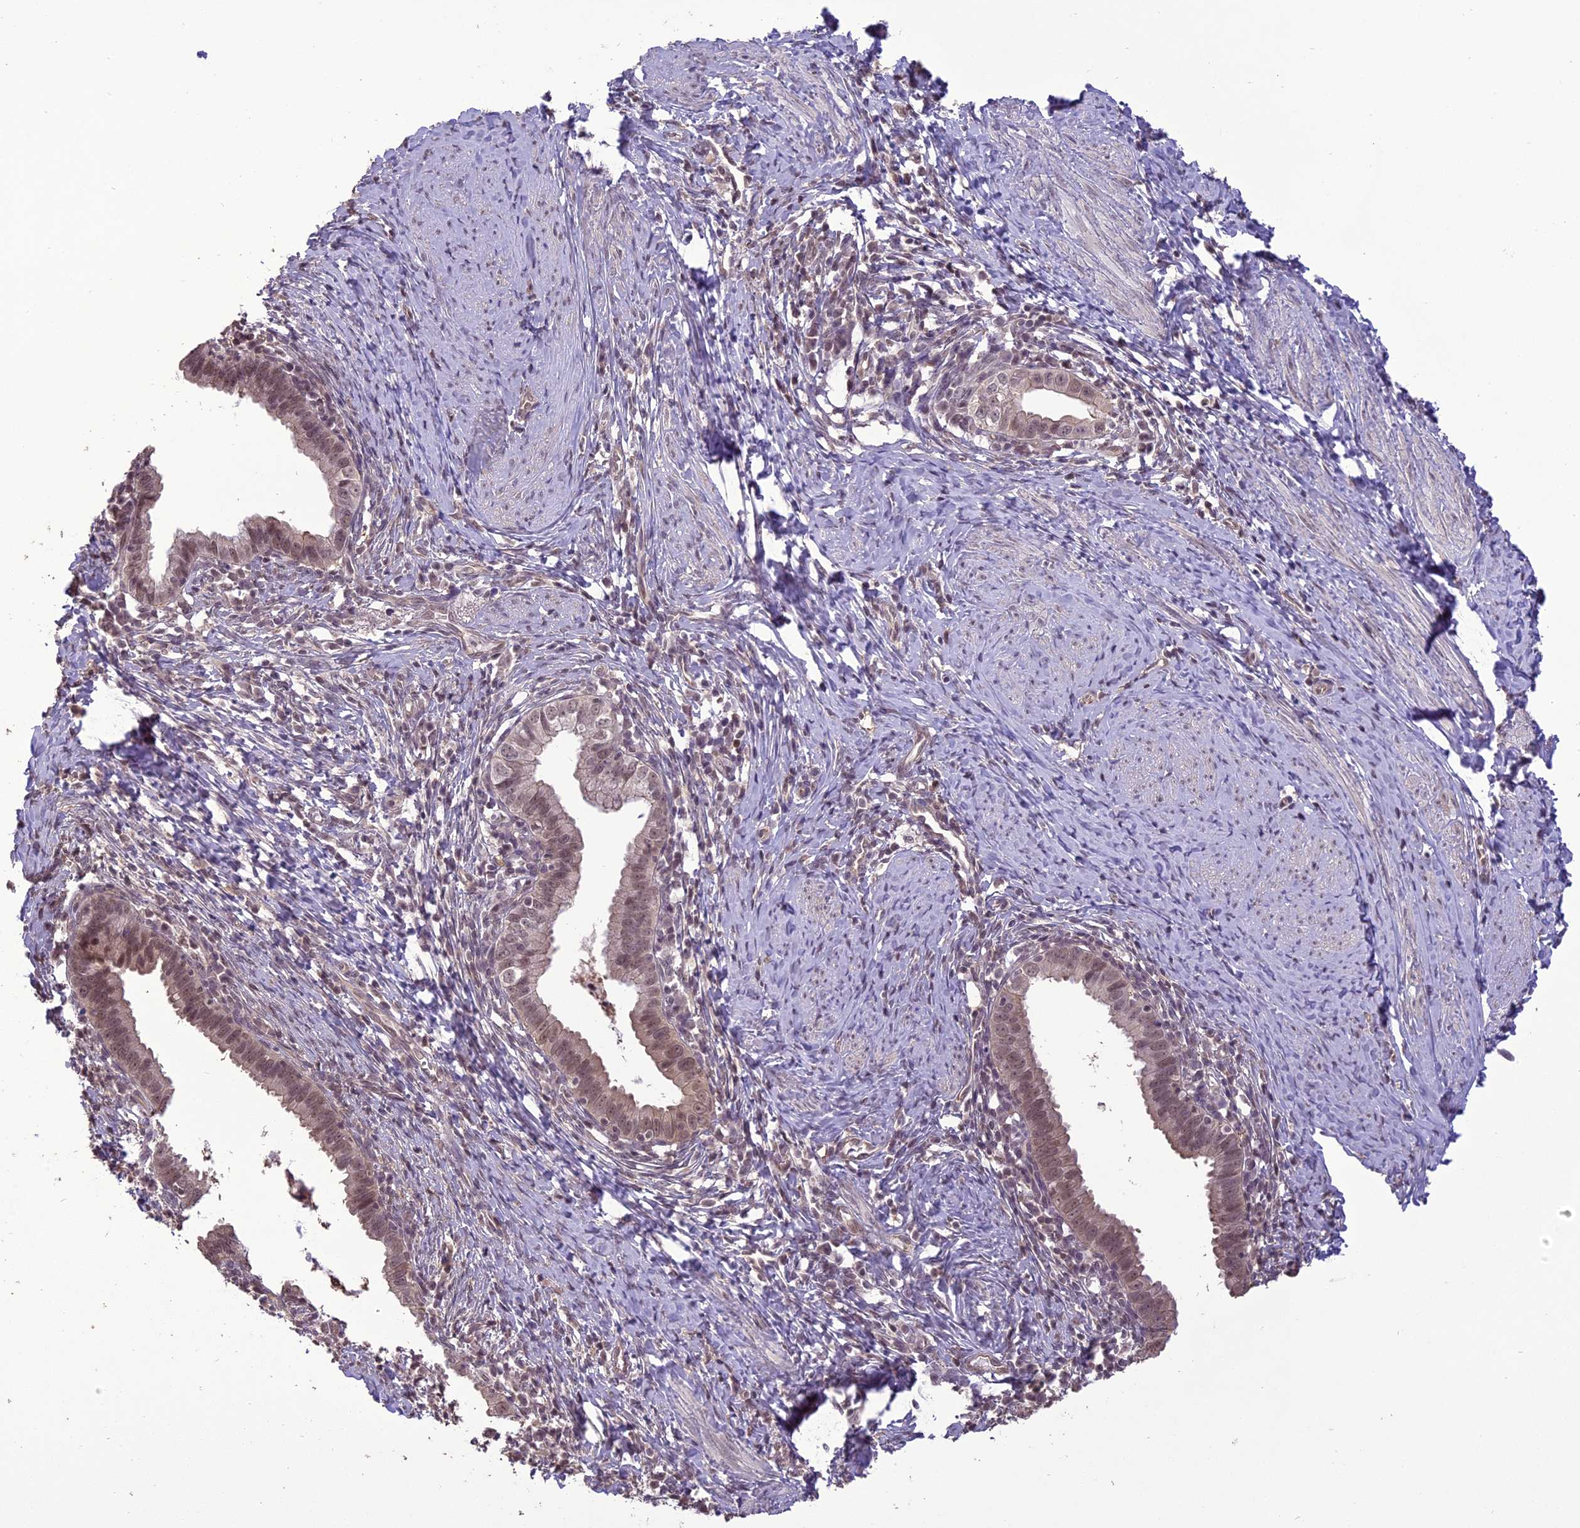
{"staining": {"intensity": "weak", "quantity": ">75%", "location": "nuclear"}, "tissue": "cervical cancer", "cell_type": "Tumor cells", "image_type": "cancer", "snomed": [{"axis": "morphology", "description": "Adenocarcinoma, NOS"}, {"axis": "topography", "description": "Cervix"}], "caption": "Cervical cancer stained with a brown dye shows weak nuclear positive expression in about >75% of tumor cells.", "gene": "TIGD7", "patient": {"sex": "female", "age": 36}}